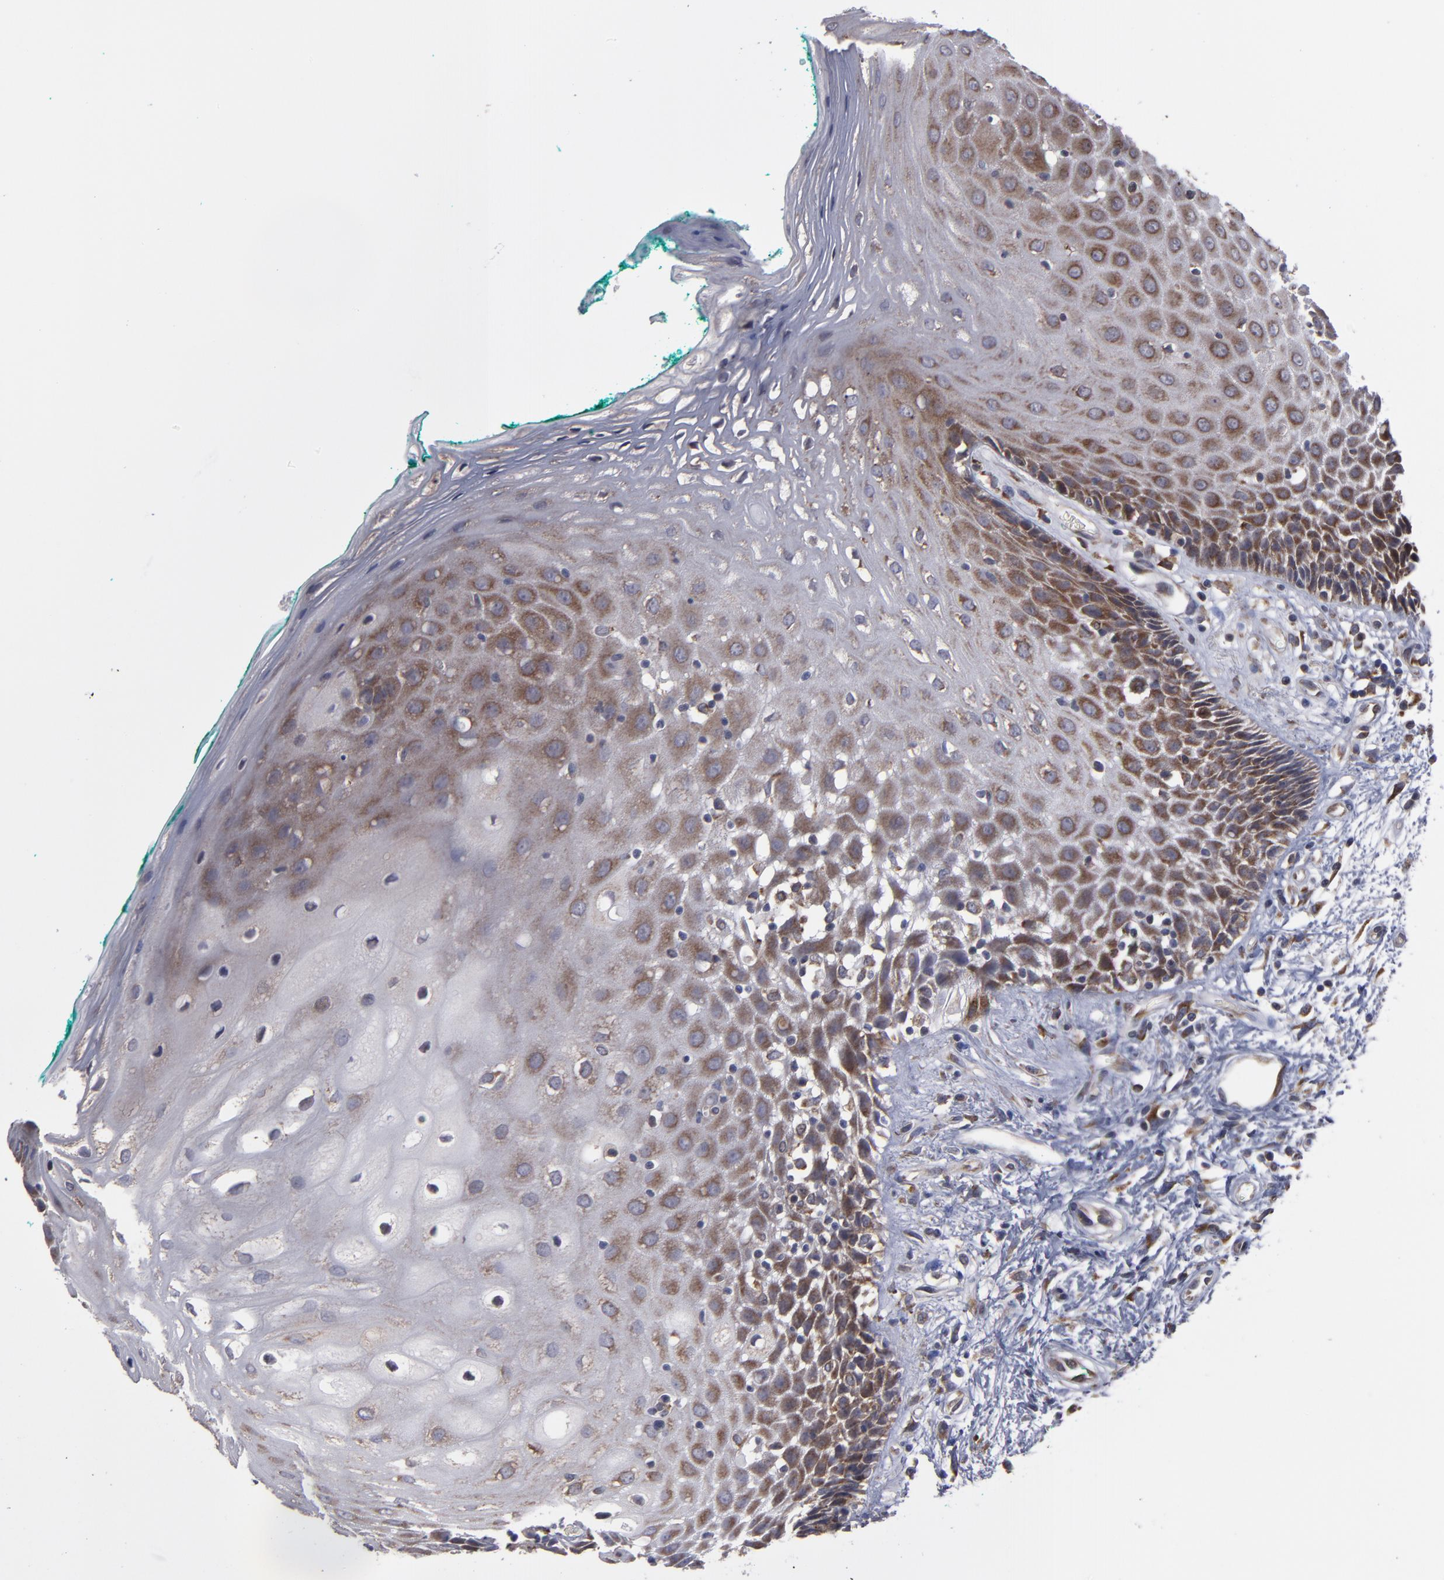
{"staining": {"intensity": "weak", "quantity": "25%-75%", "location": "cytoplasmic/membranous"}, "tissue": "oral mucosa", "cell_type": "Squamous epithelial cells", "image_type": "normal", "snomed": [{"axis": "morphology", "description": "Normal tissue, NOS"}, {"axis": "morphology", "description": "Squamous cell carcinoma, NOS"}, {"axis": "topography", "description": "Skeletal muscle"}, {"axis": "topography", "description": "Oral tissue"}, {"axis": "topography", "description": "Head-Neck"}], "caption": "A brown stain shows weak cytoplasmic/membranous positivity of a protein in squamous epithelial cells of unremarkable oral mucosa.", "gene": "SND1", "patient": {"sex": "female", "age": 84}}